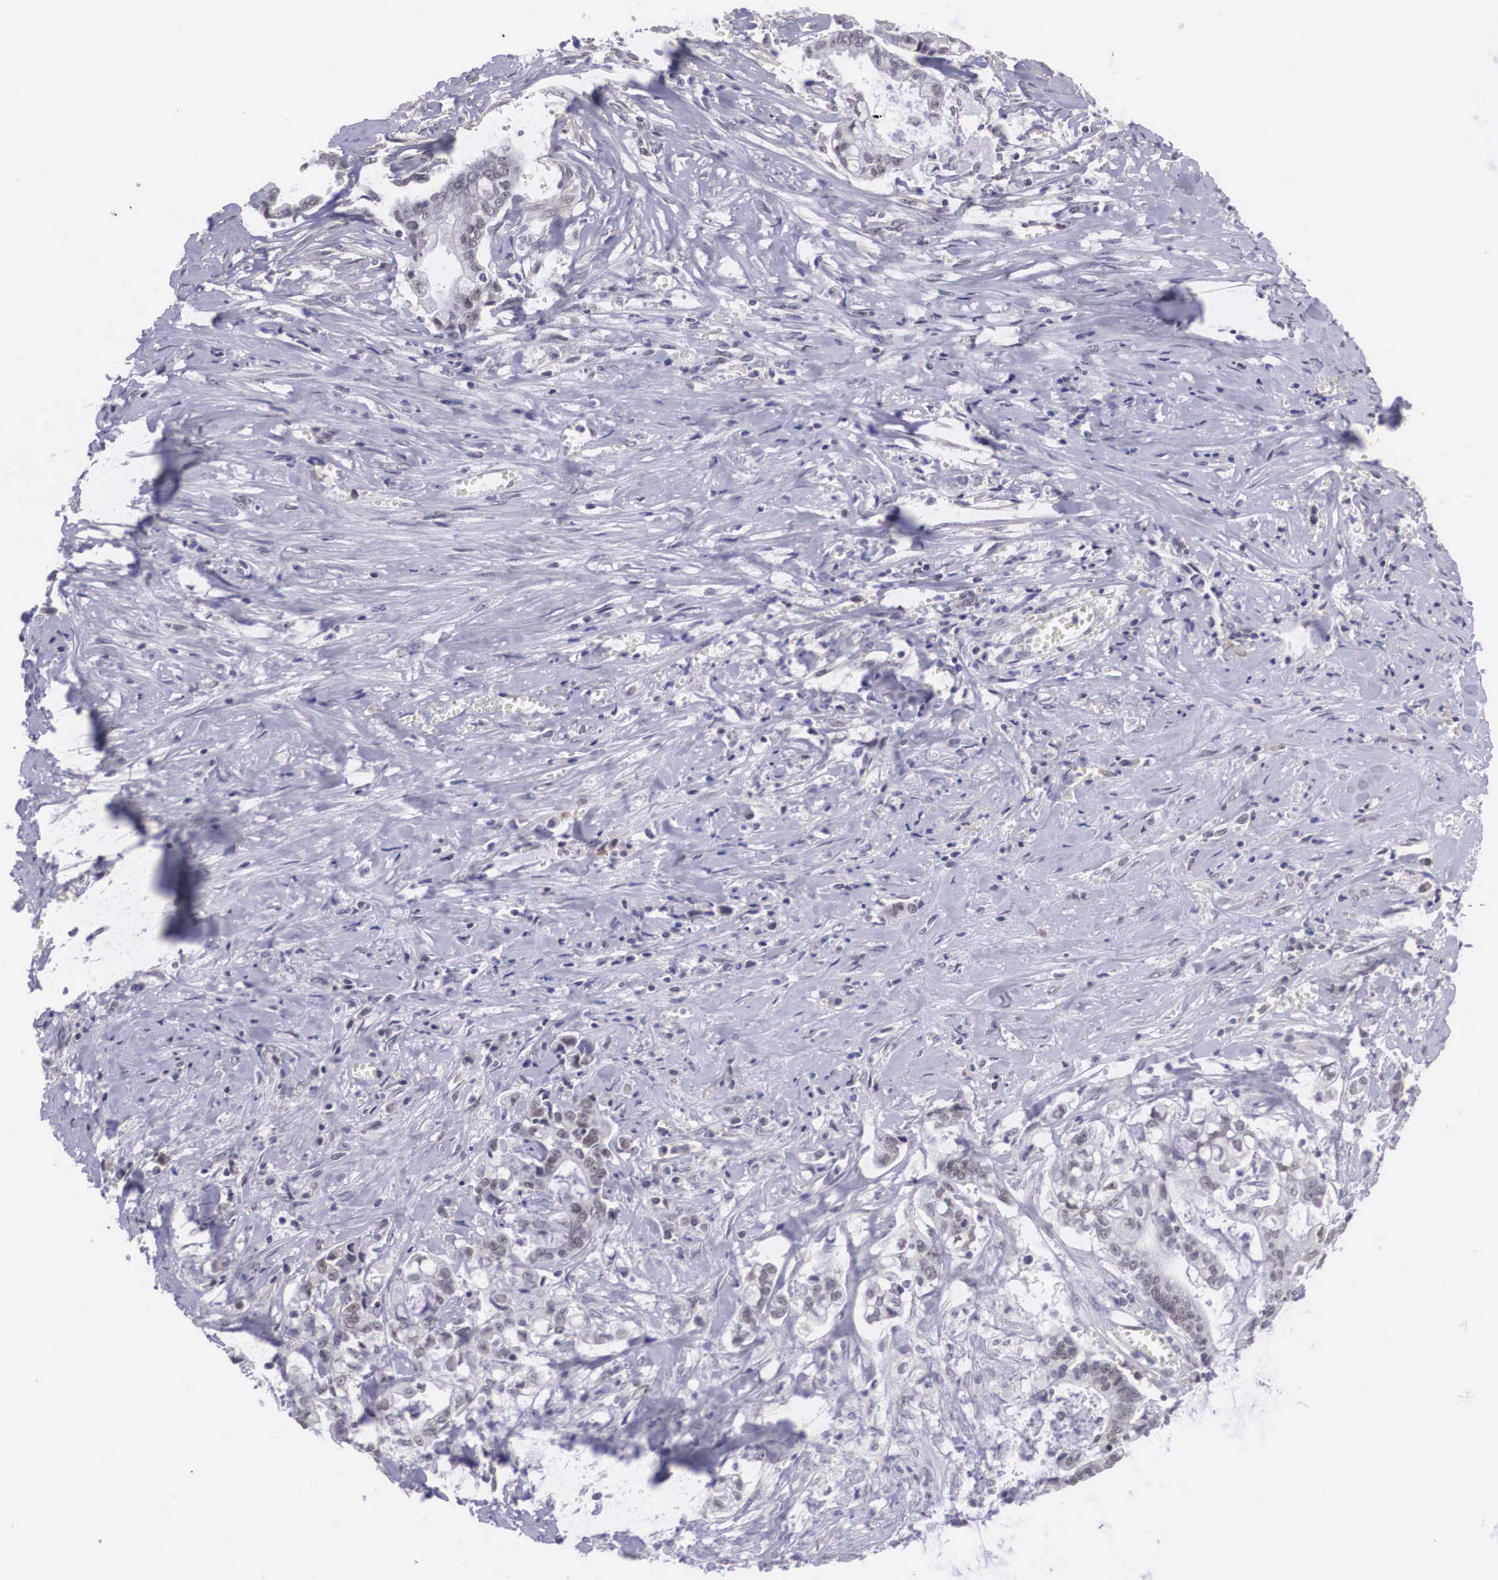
{"staining": {"intensity": "weak", "quantity": "25%-75%", "location": "nuclear"}, "tissue": "liver cancer", "cell_type": "Tumor cells", "image_type": "cancer", "snomed": [{"axis": "morphology", "description": "Cholangiocarcinoma"}, {"axis": "topography", "description": "Liver"}], "caption": "Liver cancer stained with a brown dye demonstrates weak nuclear positive staining in about 25%-75% of tumor cells.", "gene": "ZNF275", "patient": {"sex": "male", "age": 57}}